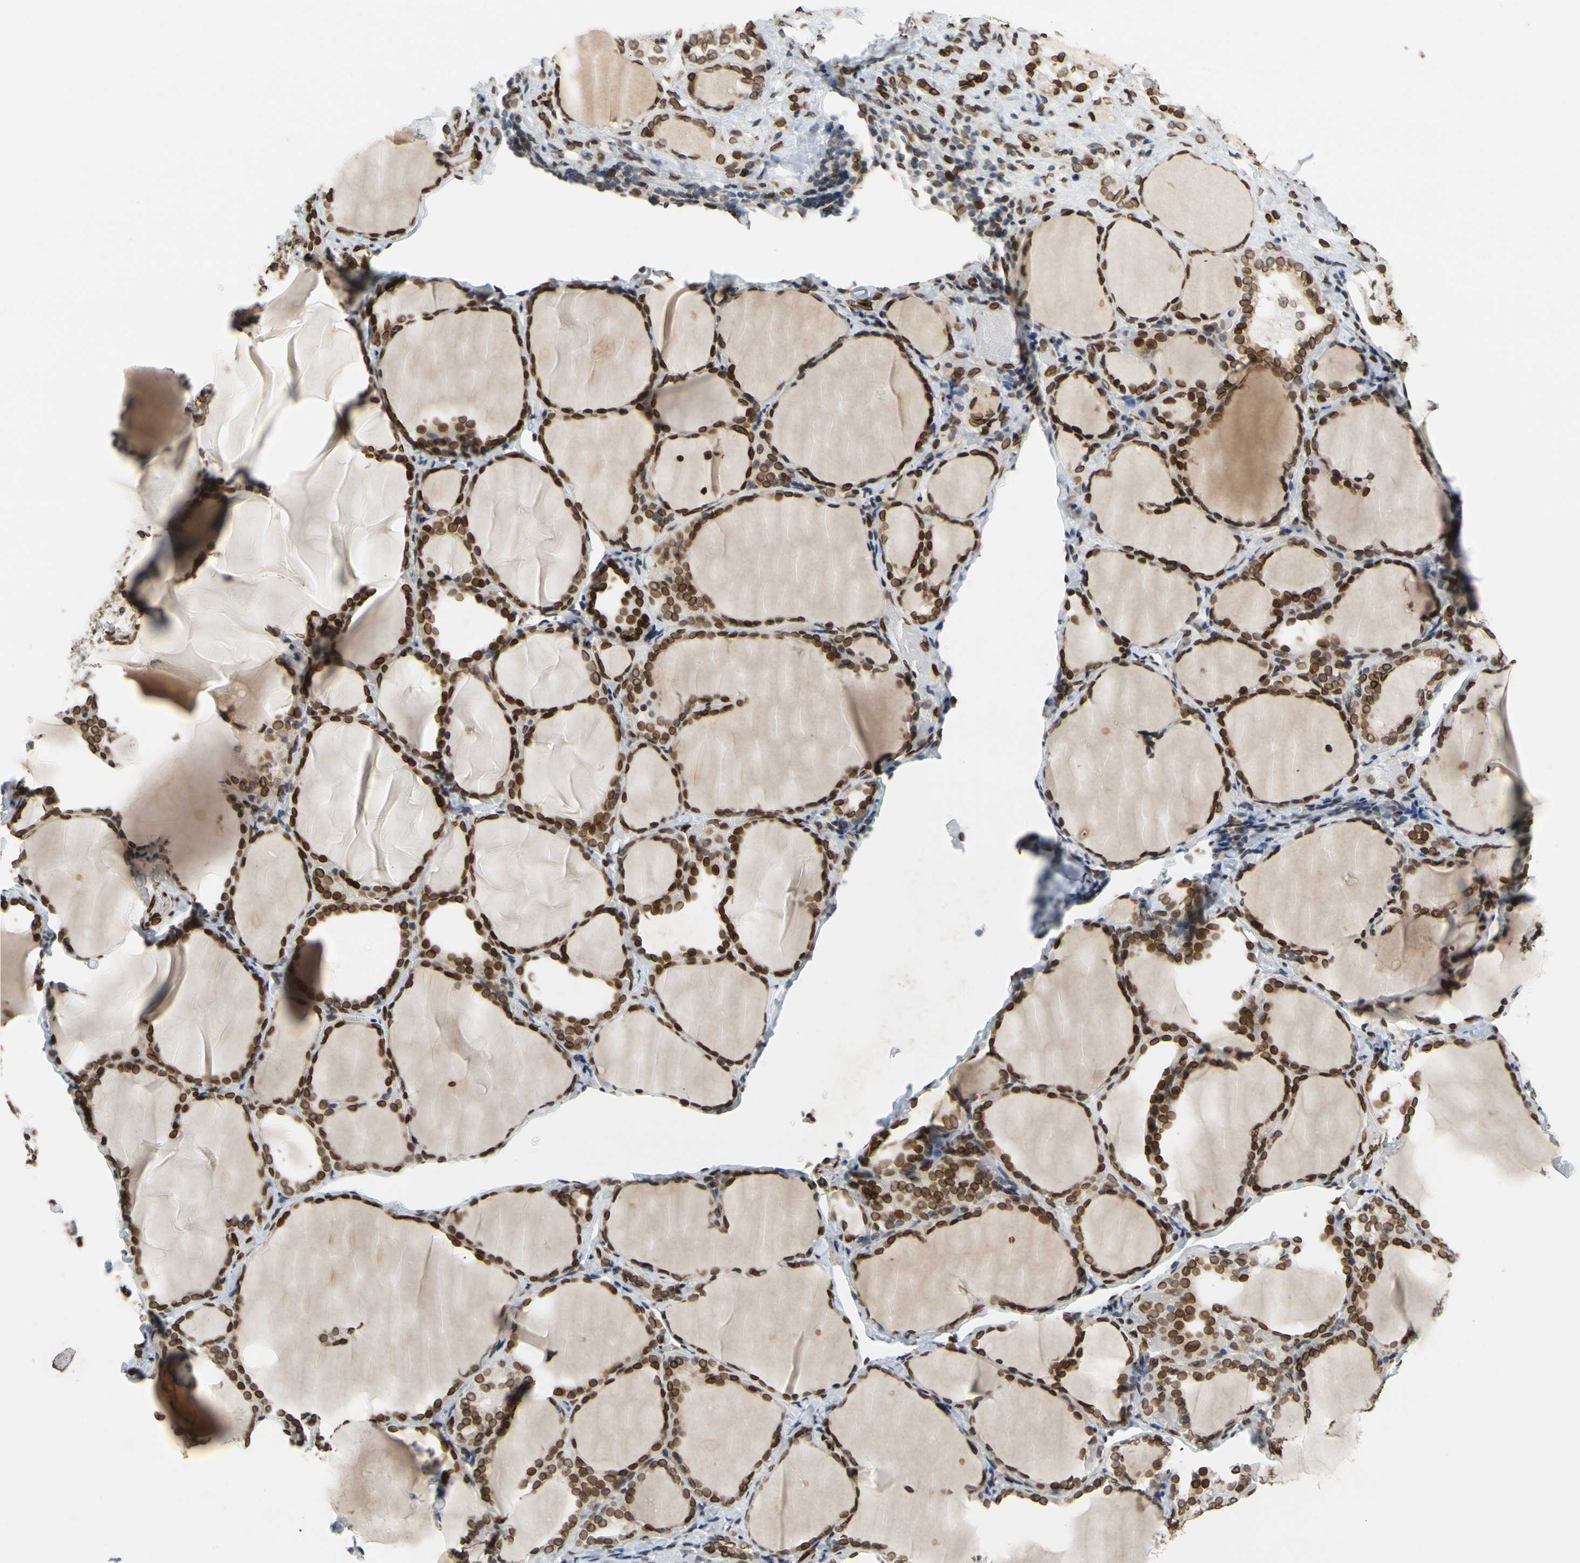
{"staining": {"intensity": "strong", "quantity": ">75%", "location": "cytoplasmic/membranous,nuclear"}, "tissue": "thyroid gland", "cell_type": "Glandular cells", "image_type": "normal", "snomed": [{"axis": "morphology", "description": "Normal tissue, NOS"}, {"axis": "morphology", "description": "Papillary adenocarcinoma, NOS"}, {"axis": "topography", "description": "Thyroid gland"}], "caption": "IHC (DAB (3,3'-diaminobenzidine)) staining of normal thyroid gland exhibits strong cytoplasmic/membranous,nuclear protein staining in approximately >75% of glandular cells. (DAB IHC with brightfield microscopy, high magnification).", "gene": "SUN1", "patient": {"sex": "female", "age": 30}}